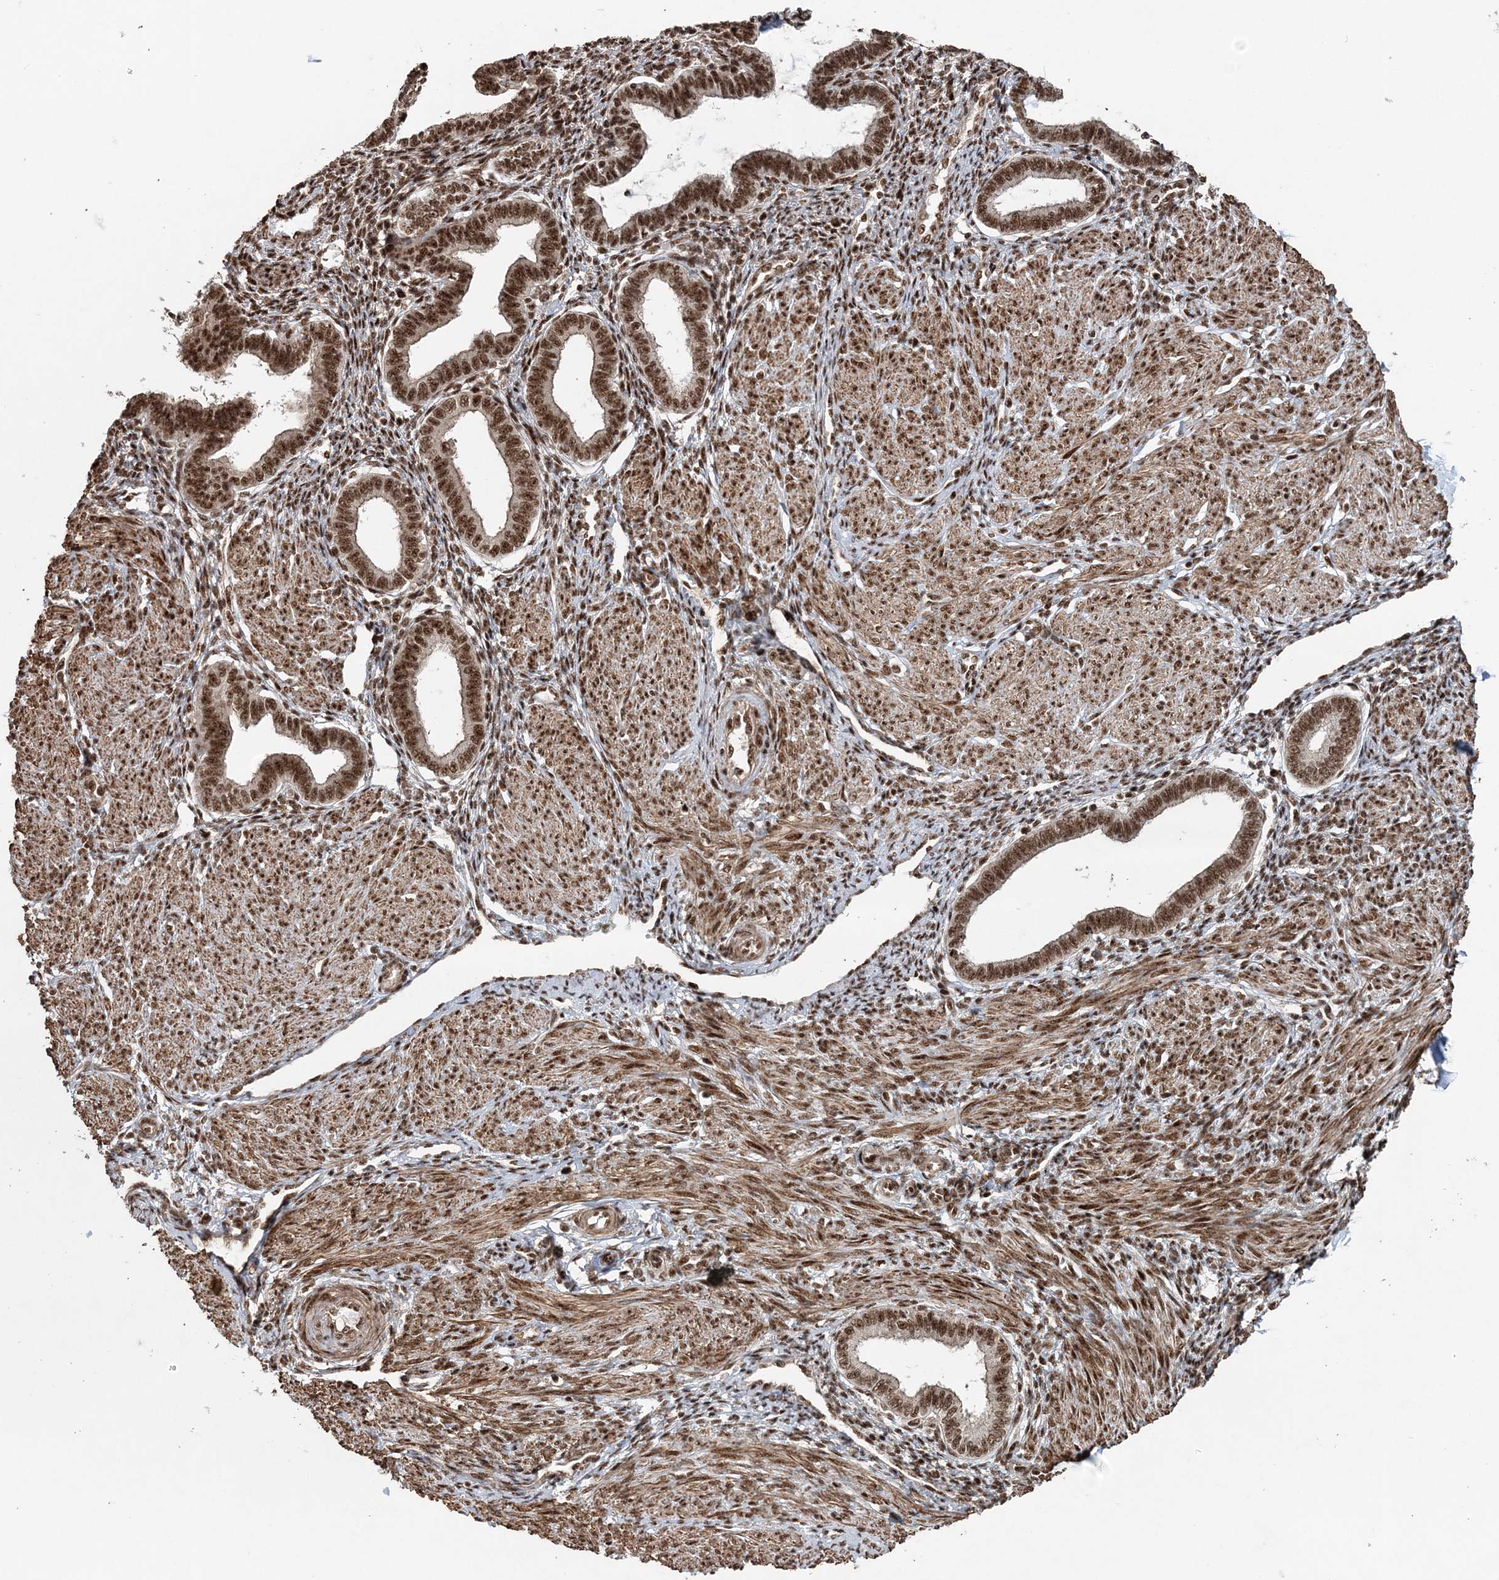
{"staining": {"intensity": "moderate", "quantity": "25%-75%", "location": "nuclear"}, "tissue": "endometrium", "cell_type": "Cells in endometrial stroma", "image_type": "normal", "snomed": [{"axis": "morphology", "description": "Normal tissue, NOS"}, {"axis": "topography", "description": "Endometrium"}], "caption": "DAB (3,3'-diaminobenzidine) immunohistochemical staining of unremarkable human endometrium displays moderate nuclear protein staining in about 25%-75% of cells in endometrial stroma.", "gene": "EXOSC8", "patient": {"sex": "female", "age": 53}}